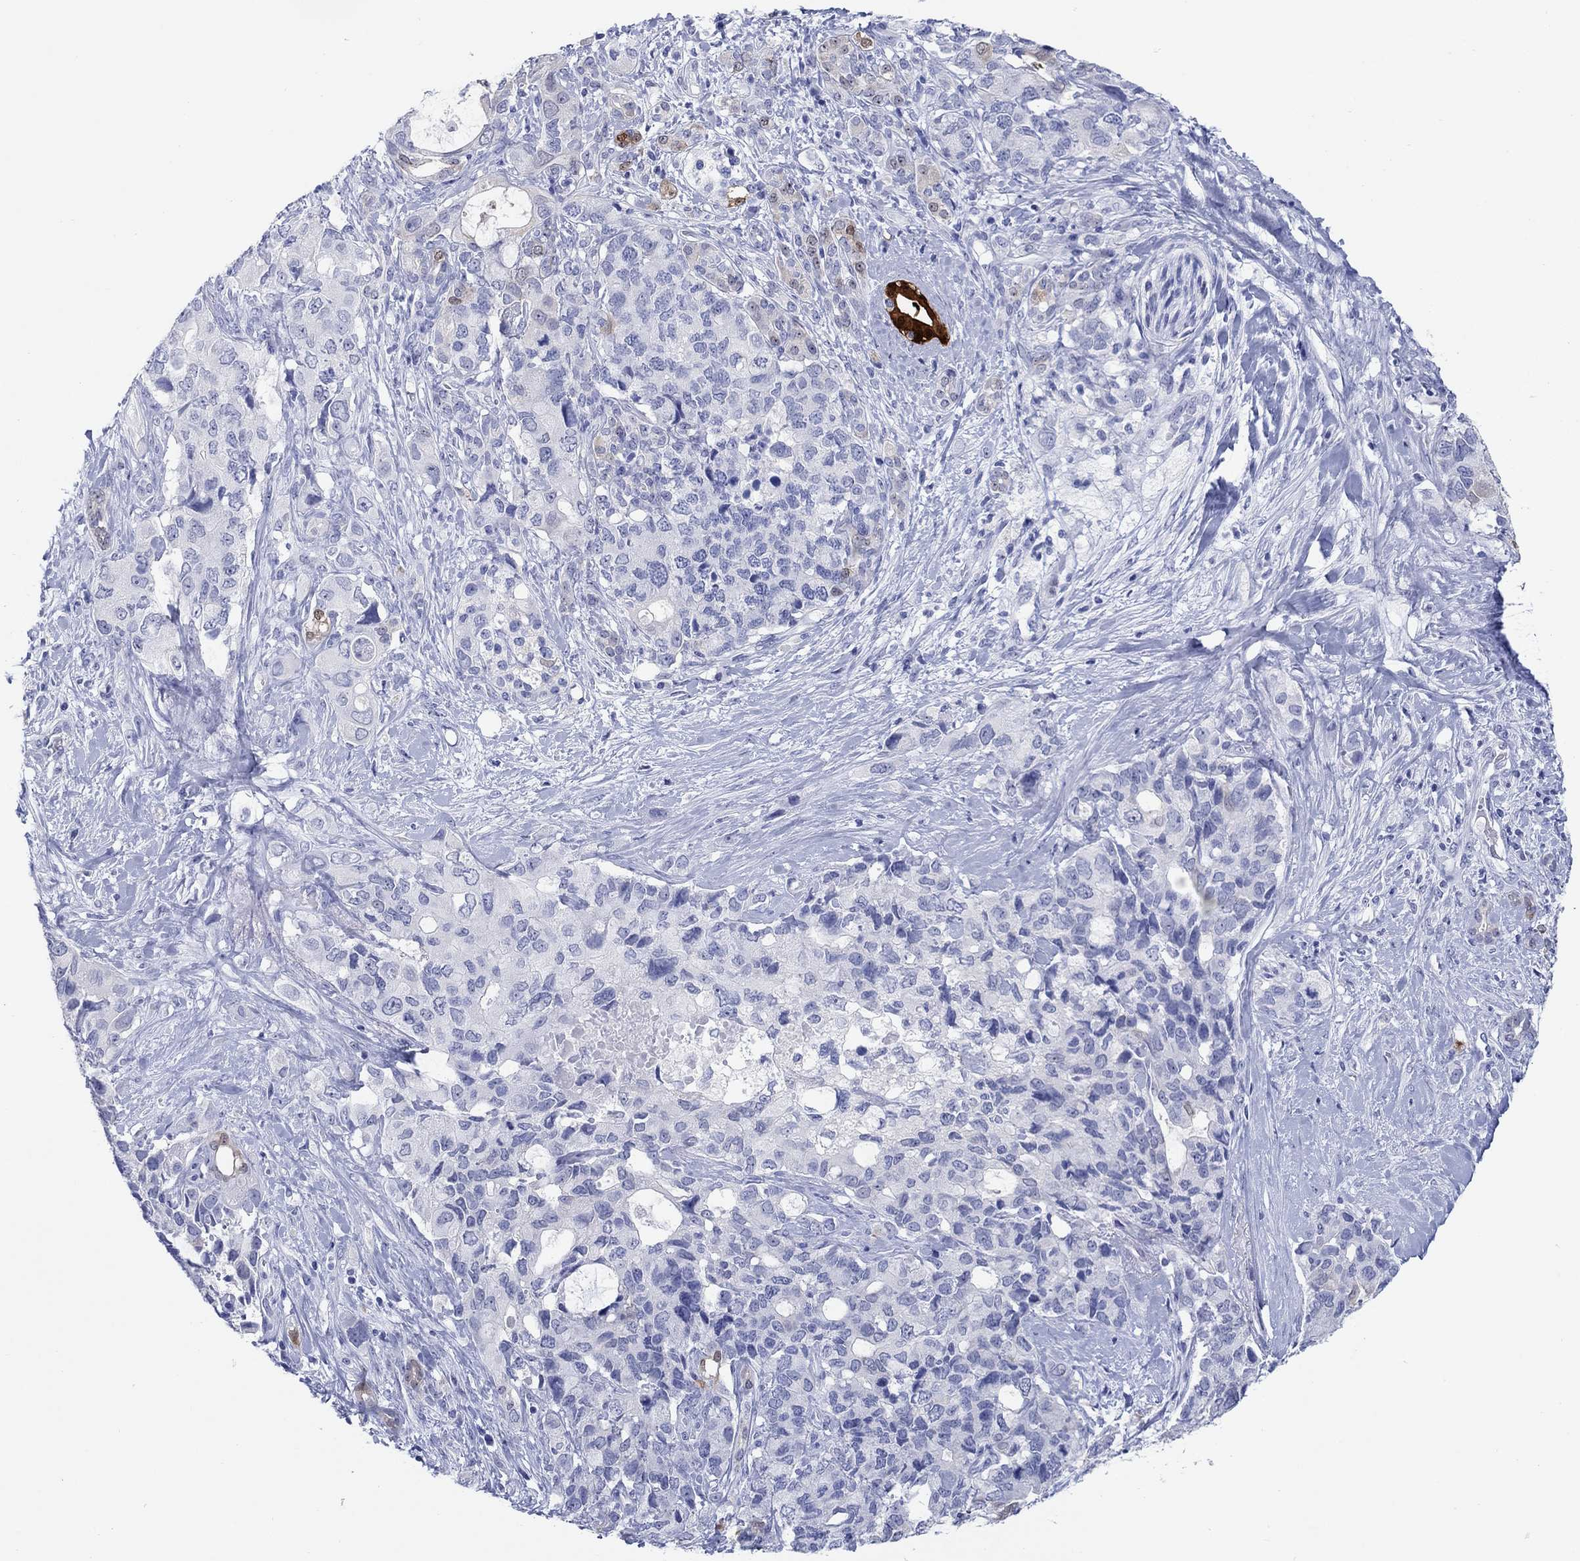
{"staining": {"intensity": "strong", "quantity": "<25%", "location": "cytoplasmic/membranous"}, "tissue": "pancreatic cancer", "cell_type": "Tumor cells", "image_type": "cancer", "snomed": [{"axis": "morphology", "description": "Adenocarcinoma, NOS"}, {"axis": "topography", "description": "Pancreas"}], "caption": "Pancreatic cancer stained with immunohistochemistry demonstrates strong cytoplasmic/membranous staining in about <25% of tumor cells. (Brightfield microscopy of DAB IHC at high magnification).", "gene": "AKR1C2", "patient": {"sex": "female", "age": 56}}